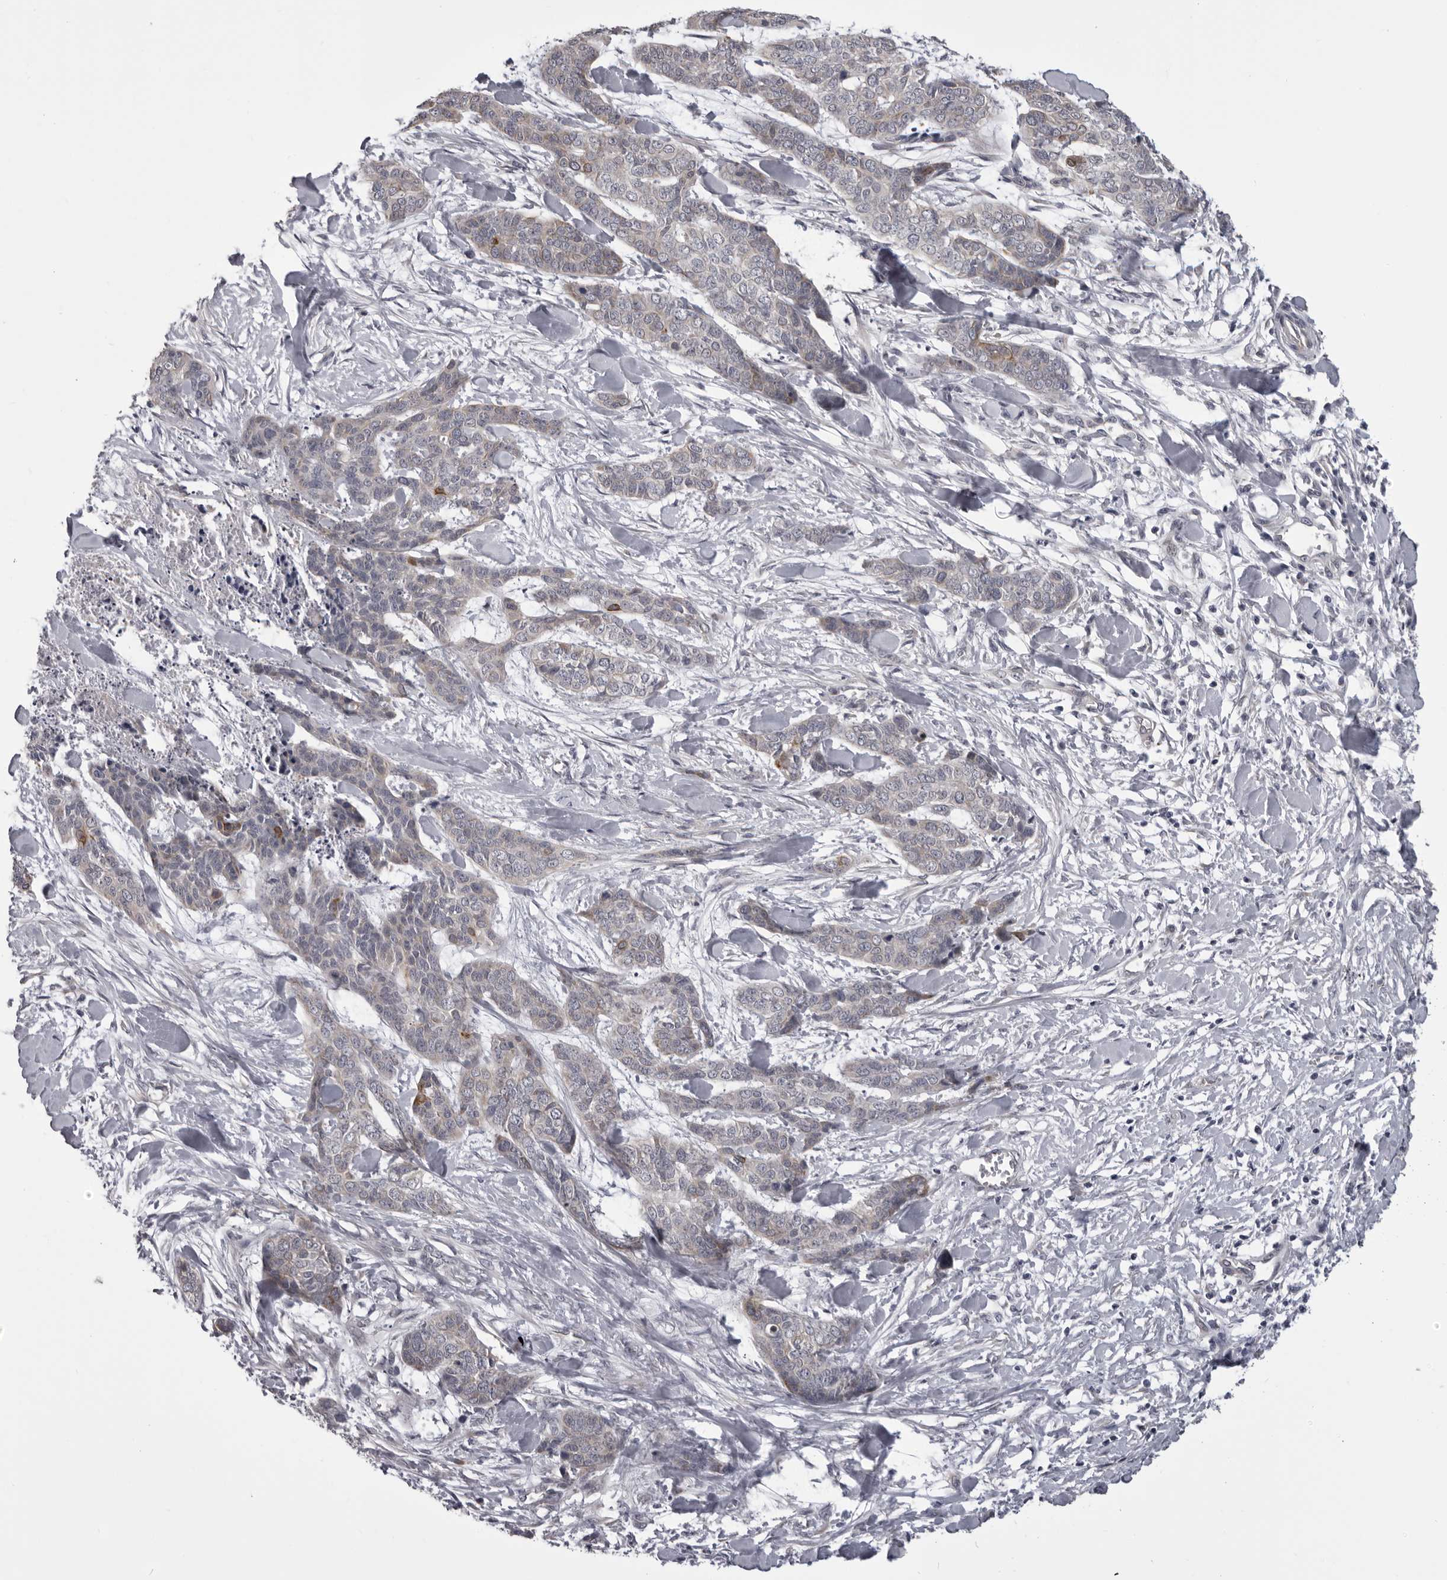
{"staining": {"intensity": "weak", "quantity": "<25%", "location": "cytoplasmic/membranous"}, "tissue": "skin cancer", "cell_type": "Tumor cells", "image_type": "cancer", "snomed": [{"axis": "morphology", "description": "Basal cell carcinoma"}, {"axis": "topography", "description": "Skin"}], "caption": "Skin cancer (basal cell carcinoma) was stained to show a protein in brown. There is no significant staining in tumor cells.", "gene": "EPHA10", "patient": {"sex": "female", "age": 64}}